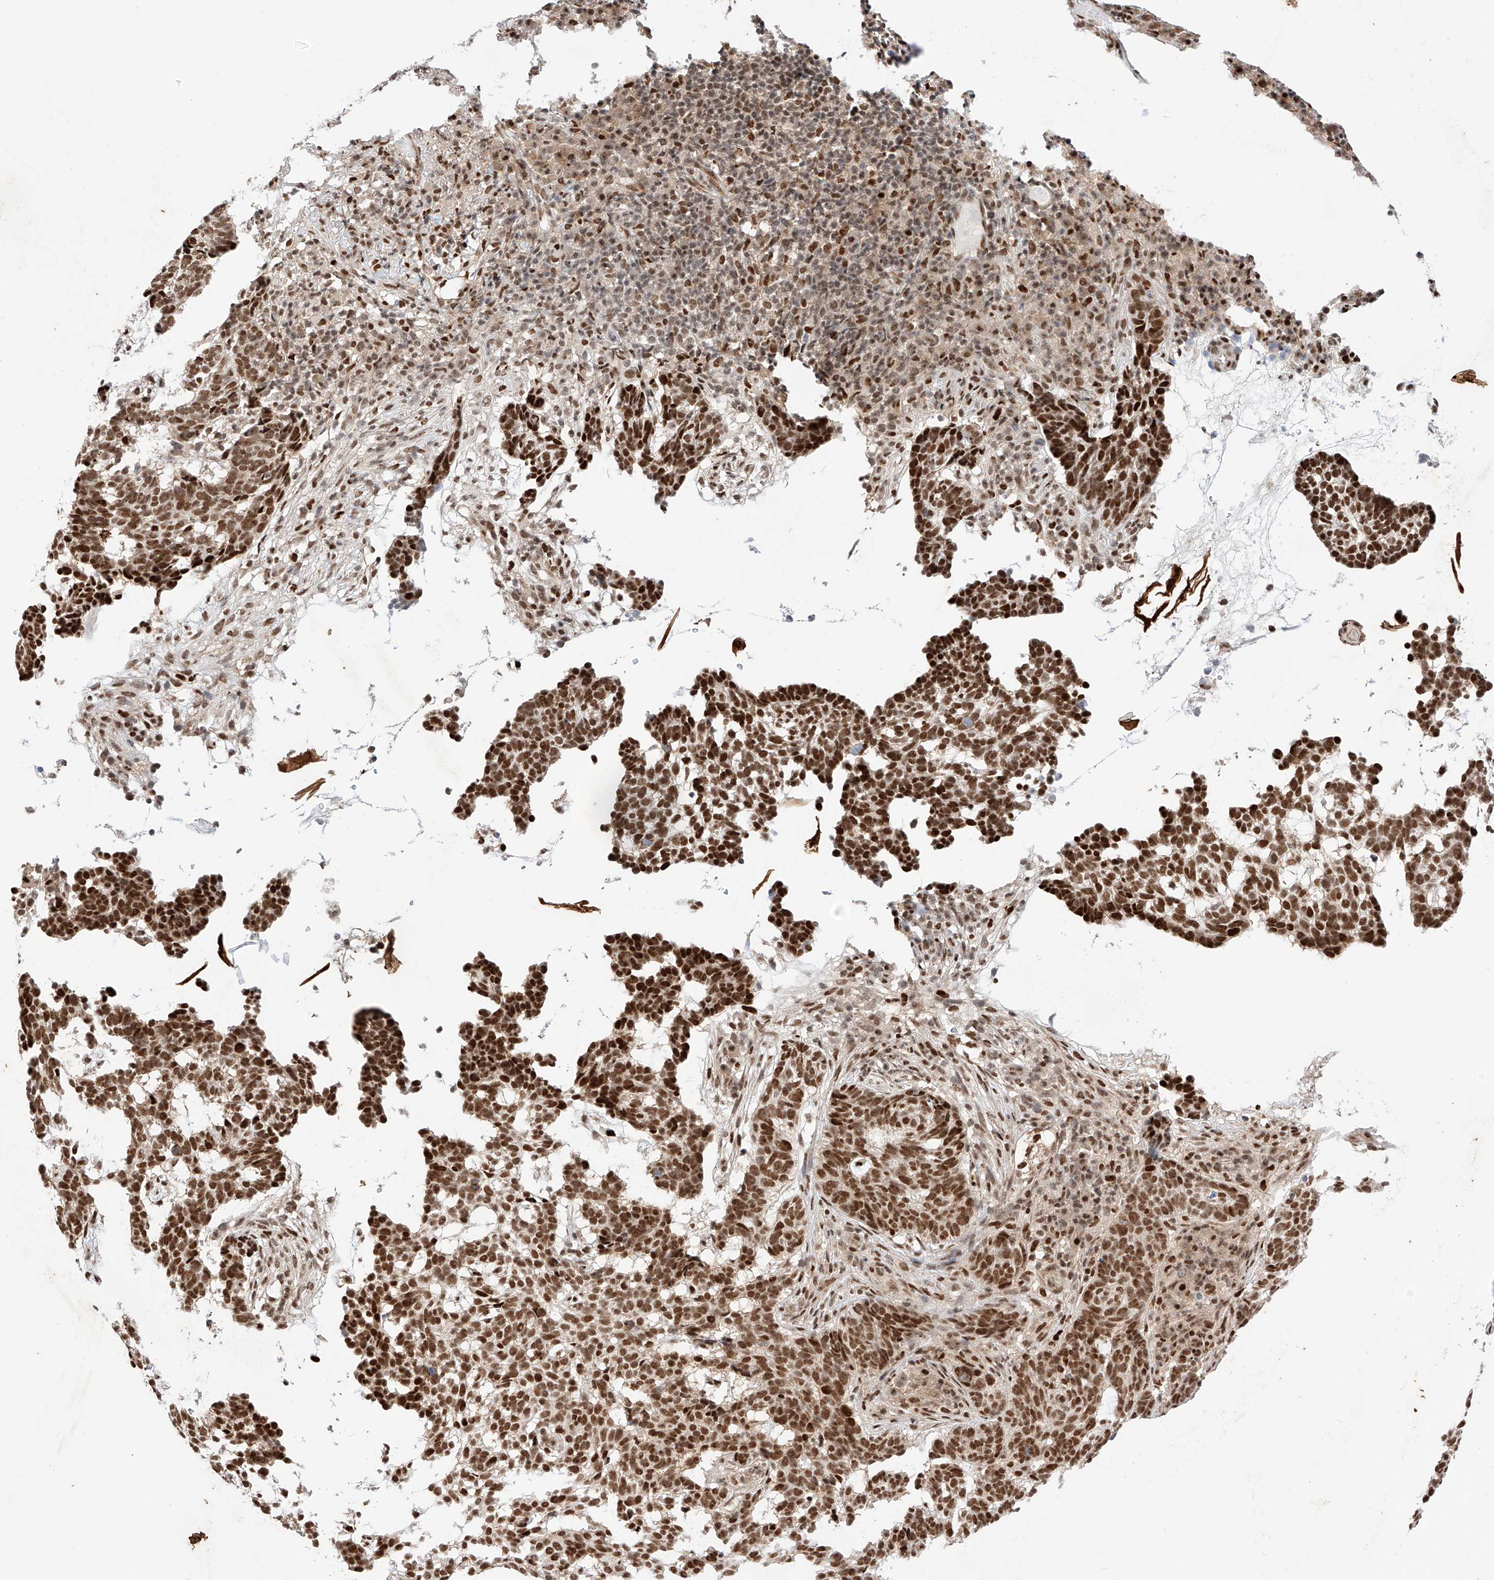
{"staining": {"intensity": "strong", "quantity": ">75%", "location": "nuclear"}, "tissue": "skin cancer", "cell_type": "Tumor cells", "image_type": "cancer", "snomed": [{"axis": "morphology", "description": "Basal cell carcinoma"}, {"axis": "topography", "description": "Skin"}], "caption": "There is high levels of strong nuclear staining in tumor cells of basal cell carcinoma (skin), as demonstrated by immunohistochemical staining (brown color).", "gene": "HDAC9", "patient": {"sex": "male", "age": 85}}